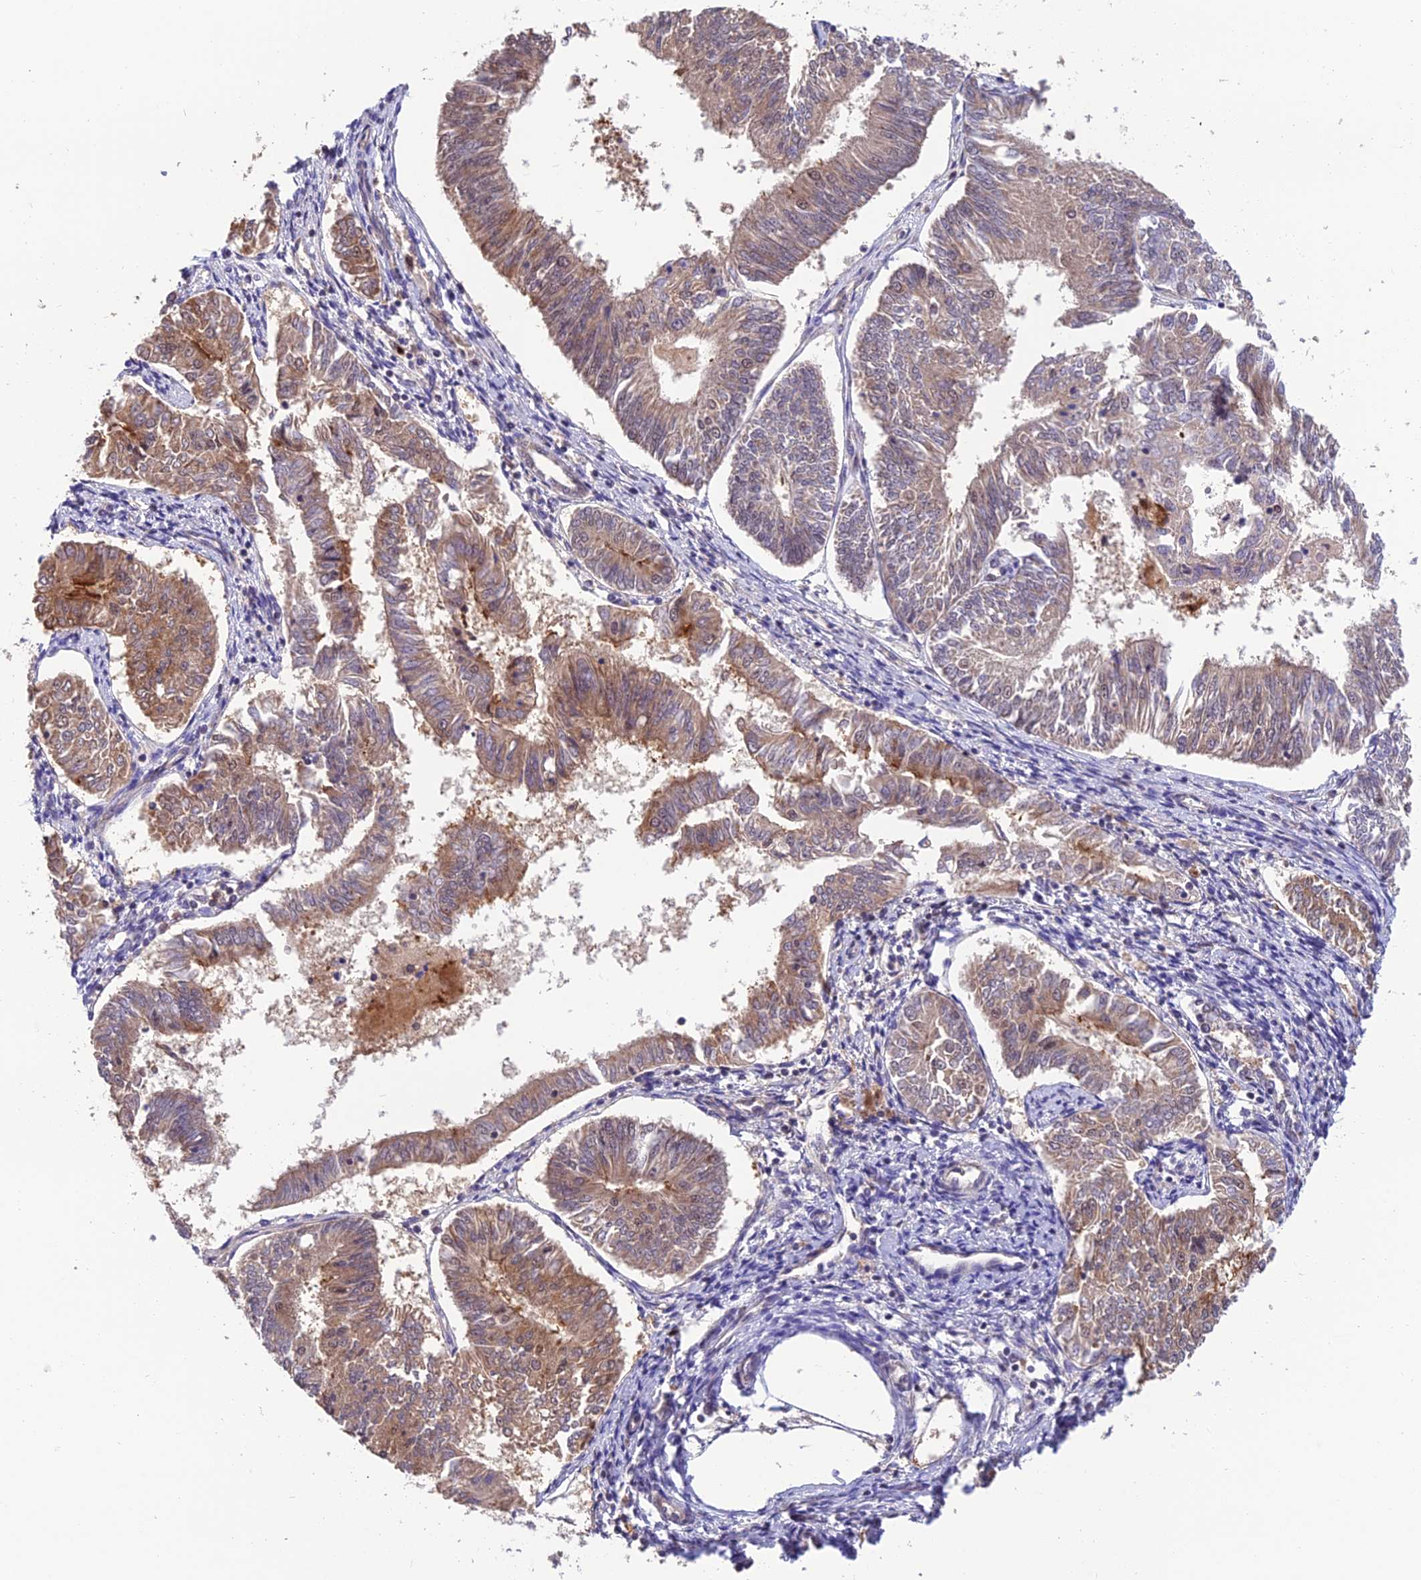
{"staining": {"intensity": "moderate", "quantity": "25%-75%", "location": "cytoplasmic/membranous"}, "tissue": "endometrial cancer", "cell_type": "Tumor cells", "image_type": "cancer", "snomed": [{"axis": "morphology", "description": "Adenocarcinoma, NOS"}, {"axis": "topography", "description": "Endometrium"}], "caption": "Tumor cells display medium levels of moderate cytoplasmic/membranous expression in approximately 25%-75% of cells in human endometrial adenocarcinoma.", "gene": "MNS1", "patient": {"sex": "female", "age": 58}}